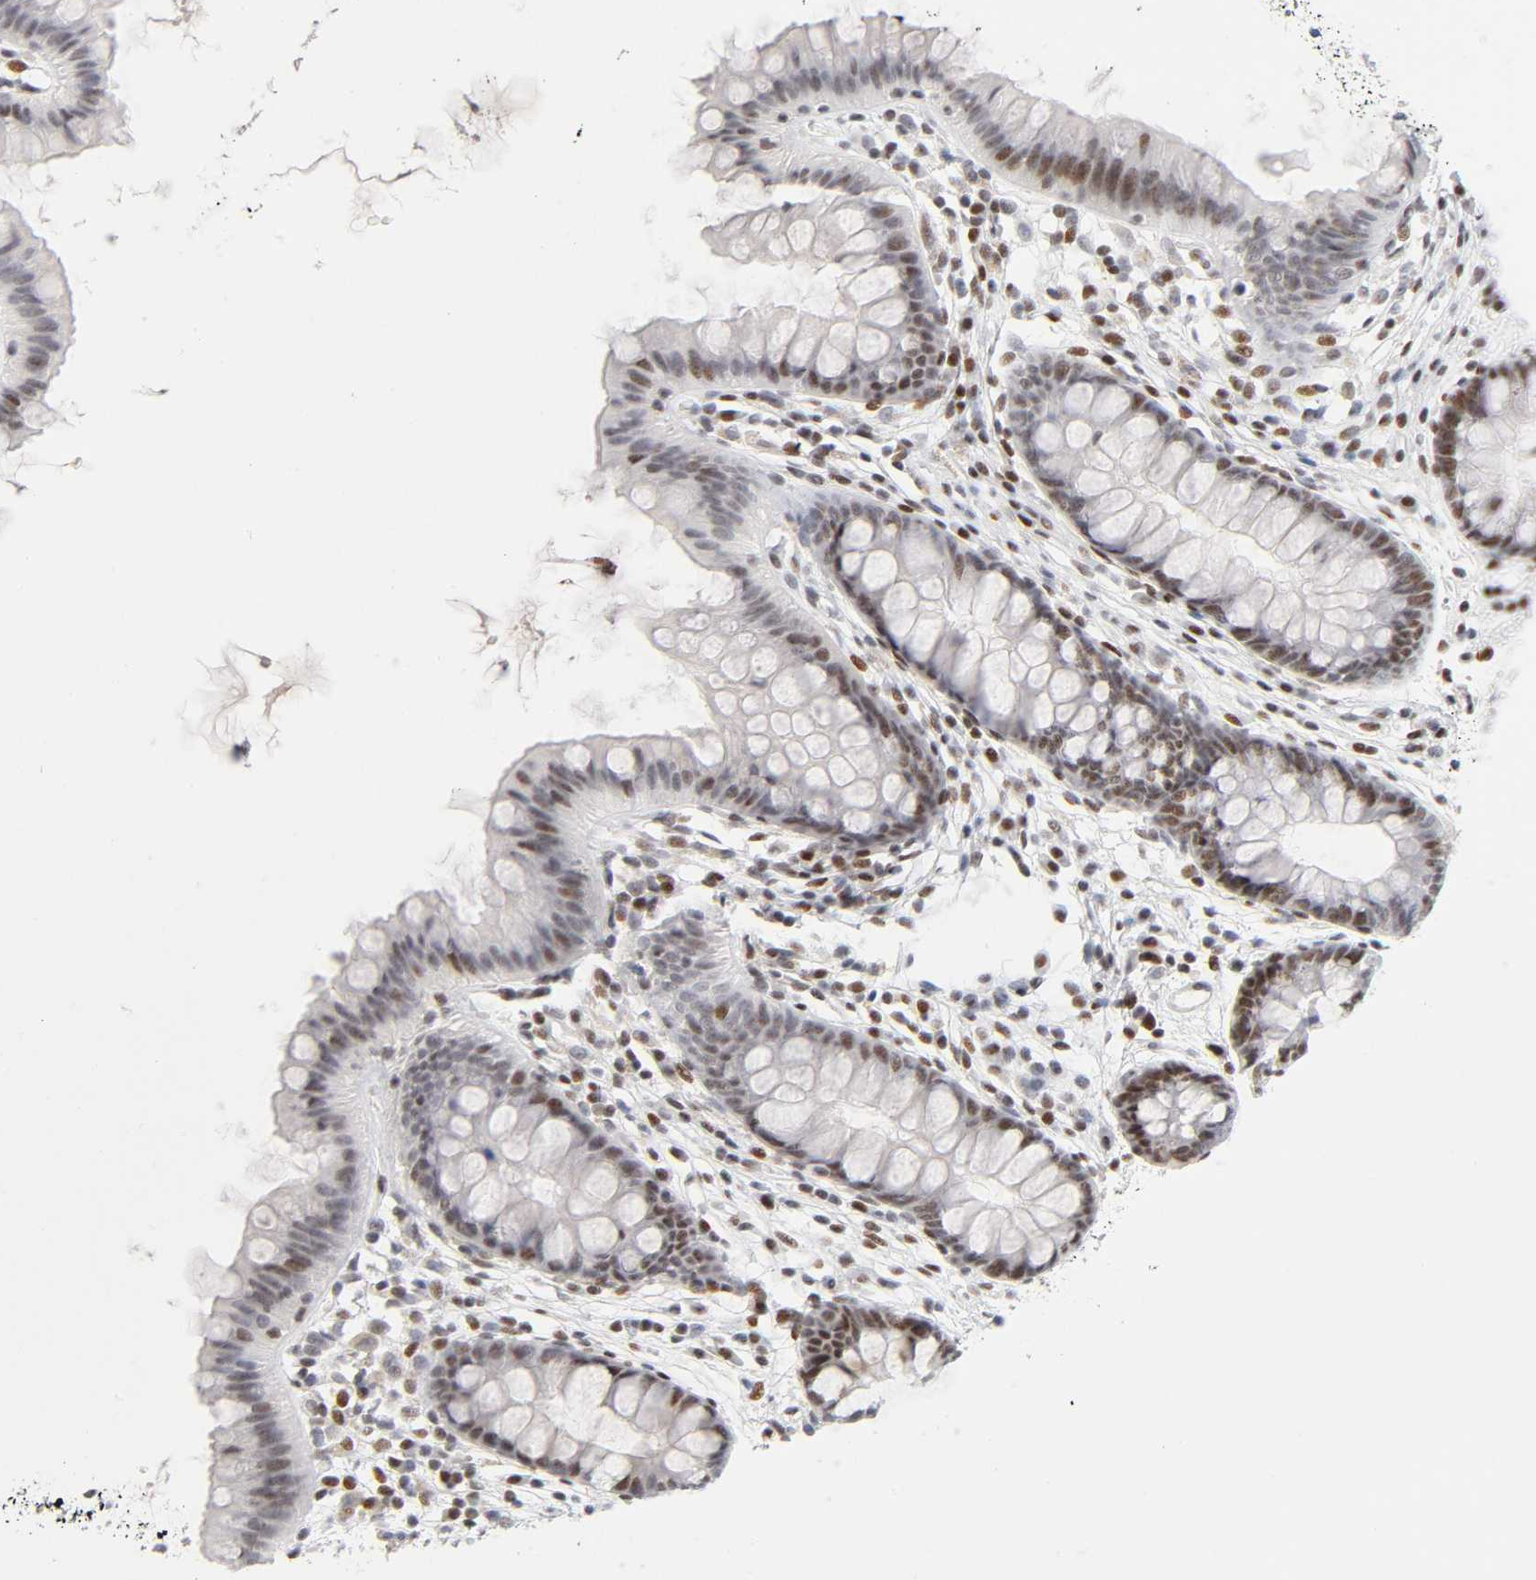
{"staining": {"intensity": "moderate", "quantity": ">75%", "location": "nuclear"}, "tissue": "colon", "cell_type": "Endothelial cells", "image_type": "normal", "snomed": [{"axis": "morphology", "description": "Normal tissue, NOS"}, {"axis": "topography", "description": "Smooth muscle"}, {"axis": "topography", "description": "Colon"}], "caption": "A micrograph of colon stained for a protein displays moderate nuclear brown staining in endothelial cells.", "gene": "SP3", "patient": {"sex": "male", "age": 67}}